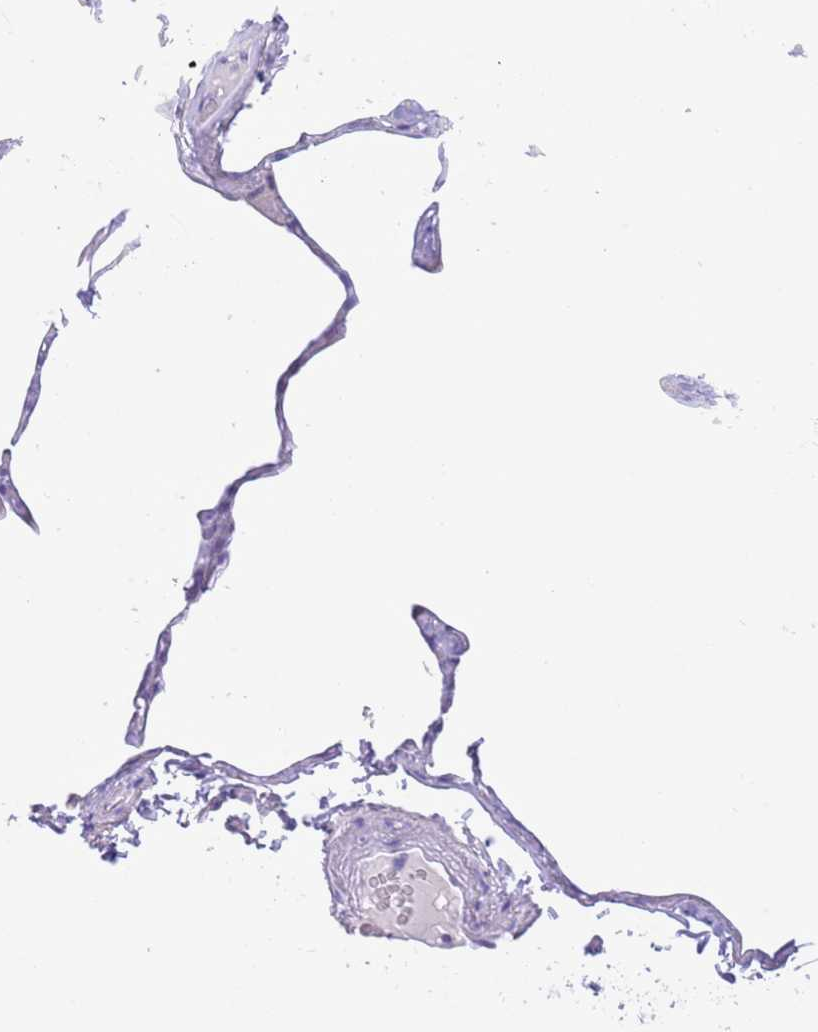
{"staining": {"intensity": "negative", "quantity": "none", "location": "none"}, "tissue": "lung", "cell_type": "Alveolar cells", "image_type": "normal", "snomed": [{"axis": "morphology", "description": "Normal tissue, NOS"}, {"axis": "topography", "description": "Lung"}], "caption": "Immunohistochemistry (IHC) histopathology image of unremarkable lung: lung stained with DAB (3,3'-diaminobenzidine) displays no significant protein staining in alveolar cells.", "gene": "ACR", "patient": {"sex": "male", "age": 65}}